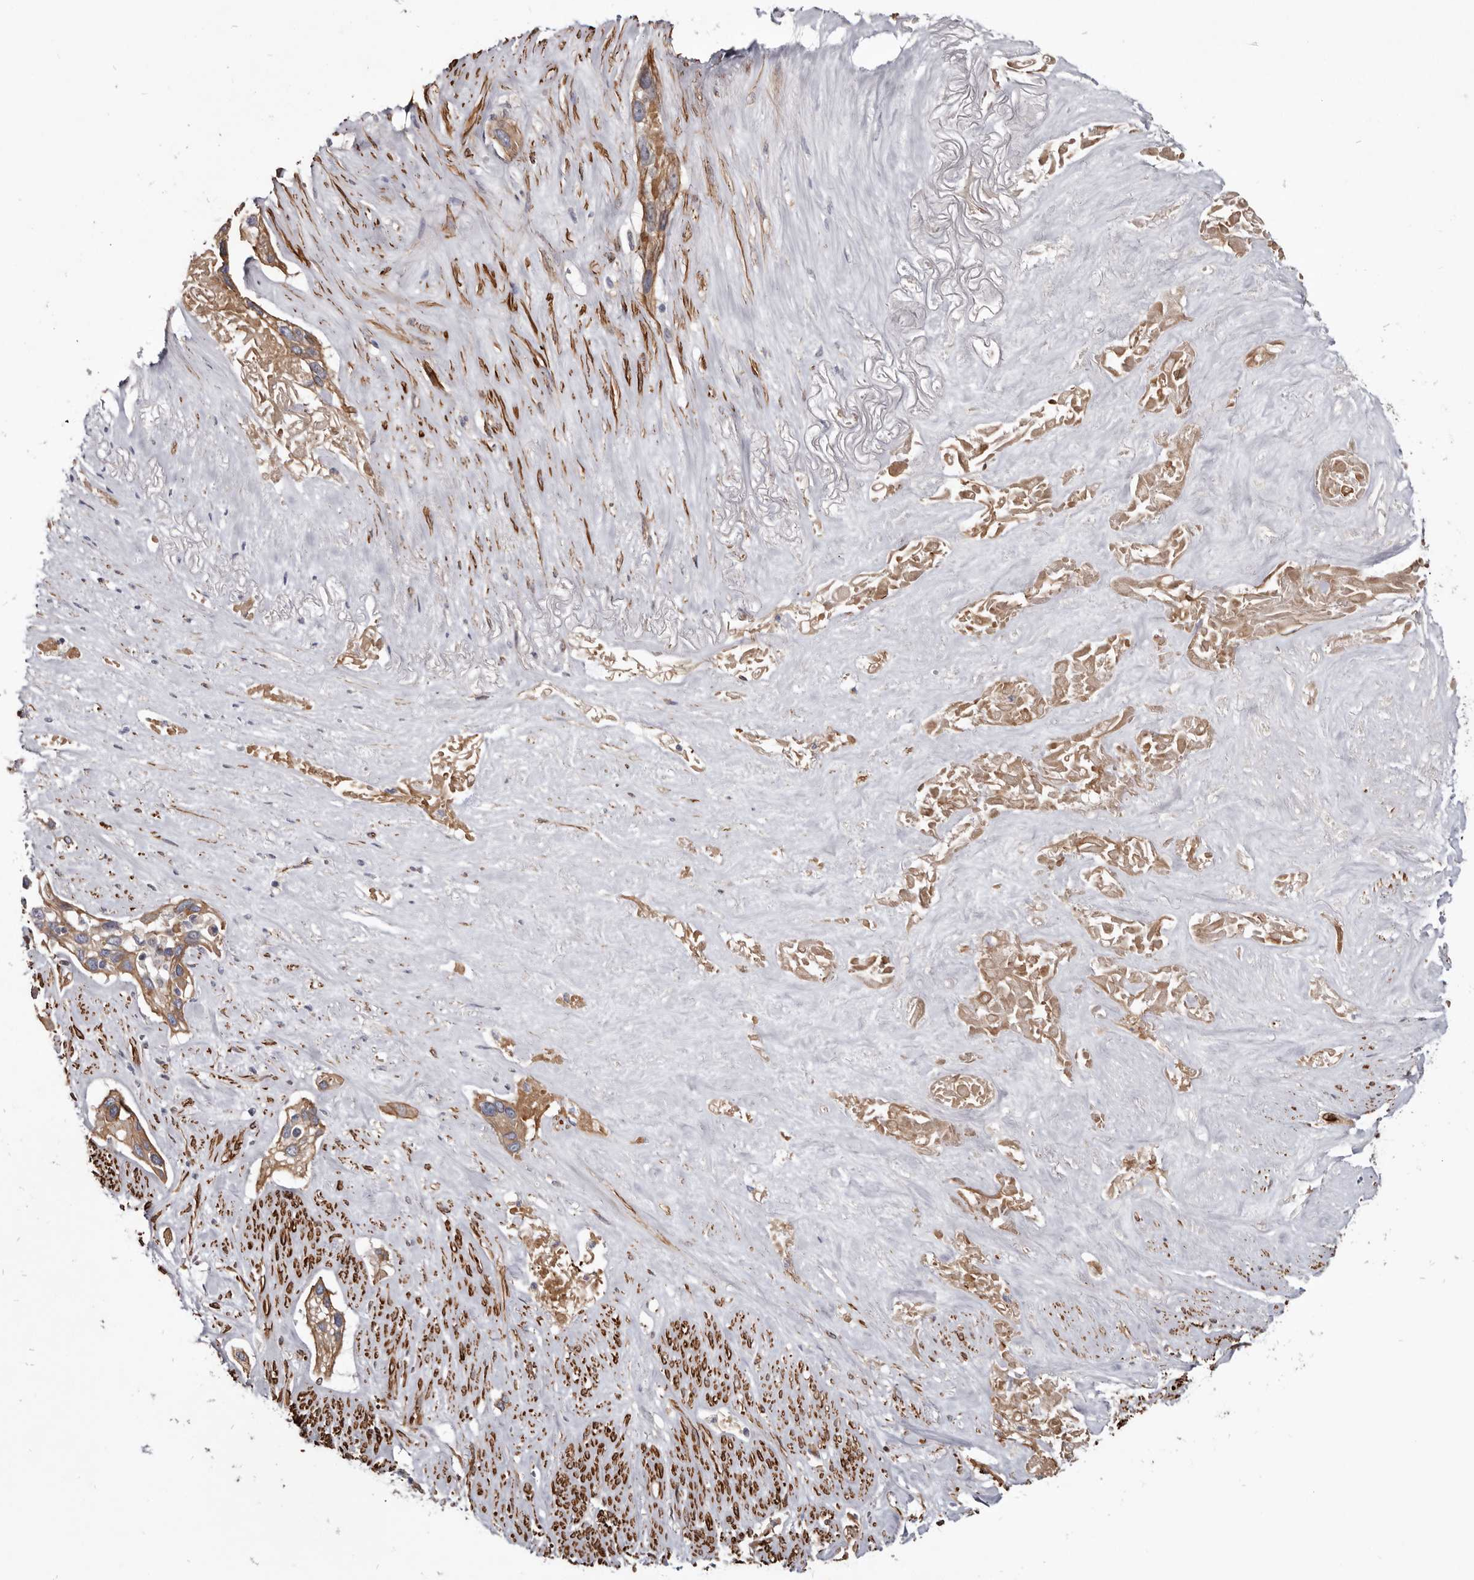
{"staining": {"intensity": "moderate", "quantity": ">75%", "location": "cytoplasmic/membranous"}, "tissue": "pancreatic cancer", "cell_type": "Tumor cells", "image_type": "cancer", "snomed": [{"axis": "morphology", "description": "Adenocarcinoma, NOS"}, {"axis": "topography", "description": "Pancreas"}], "caption": "IHC (DAB) staining of human pancreatic cancer displays moderate cytoplasmic/membranous protein positivity in about >75% of tumor cells.", "gene": "CGN", "patient": {"sex": "female", "age": 60}}